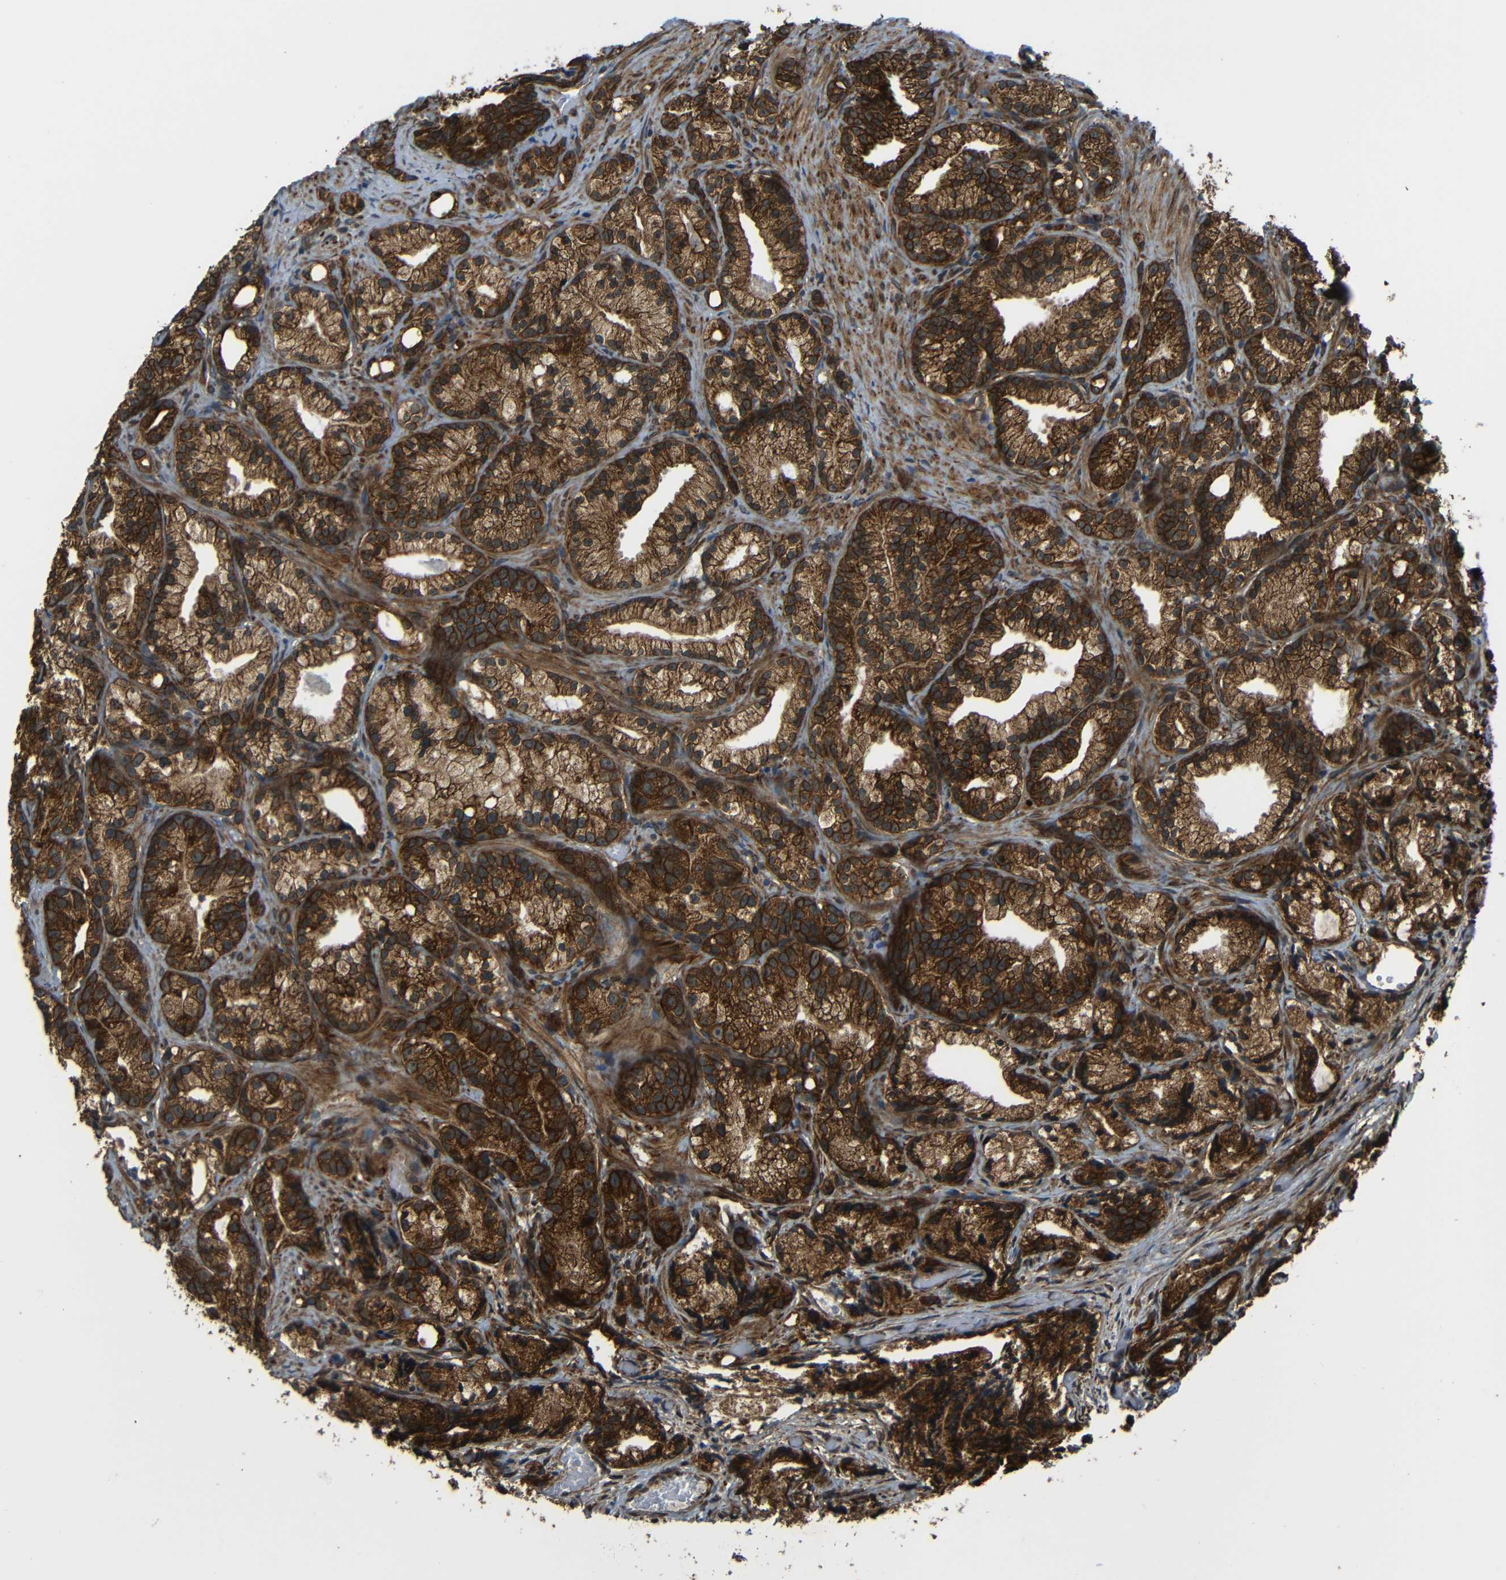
{"staining": {"intensity": "strong", "quantity": ">75%", "location": "cytoplasmic/membranous"}, "tissue": "prostate cancer", "cell_type": "Tumor cells", "image_type": "cancer", "snomed": [{"axis": "morphology", "description": "Adenocarcinoma, Low grade"}, {"axis": "topography", "description": "Prostate"}], "caption": "An IHC photomicrograph of neoplastic tissue is shown. Protein staining in brown shows strong cytoplasmic/membranous positivity in adenocarcinoma (low-grade) (prostate) within tumor cells.", "gene": "VAPB", "patient": {"sex": "male", "age": 89}}